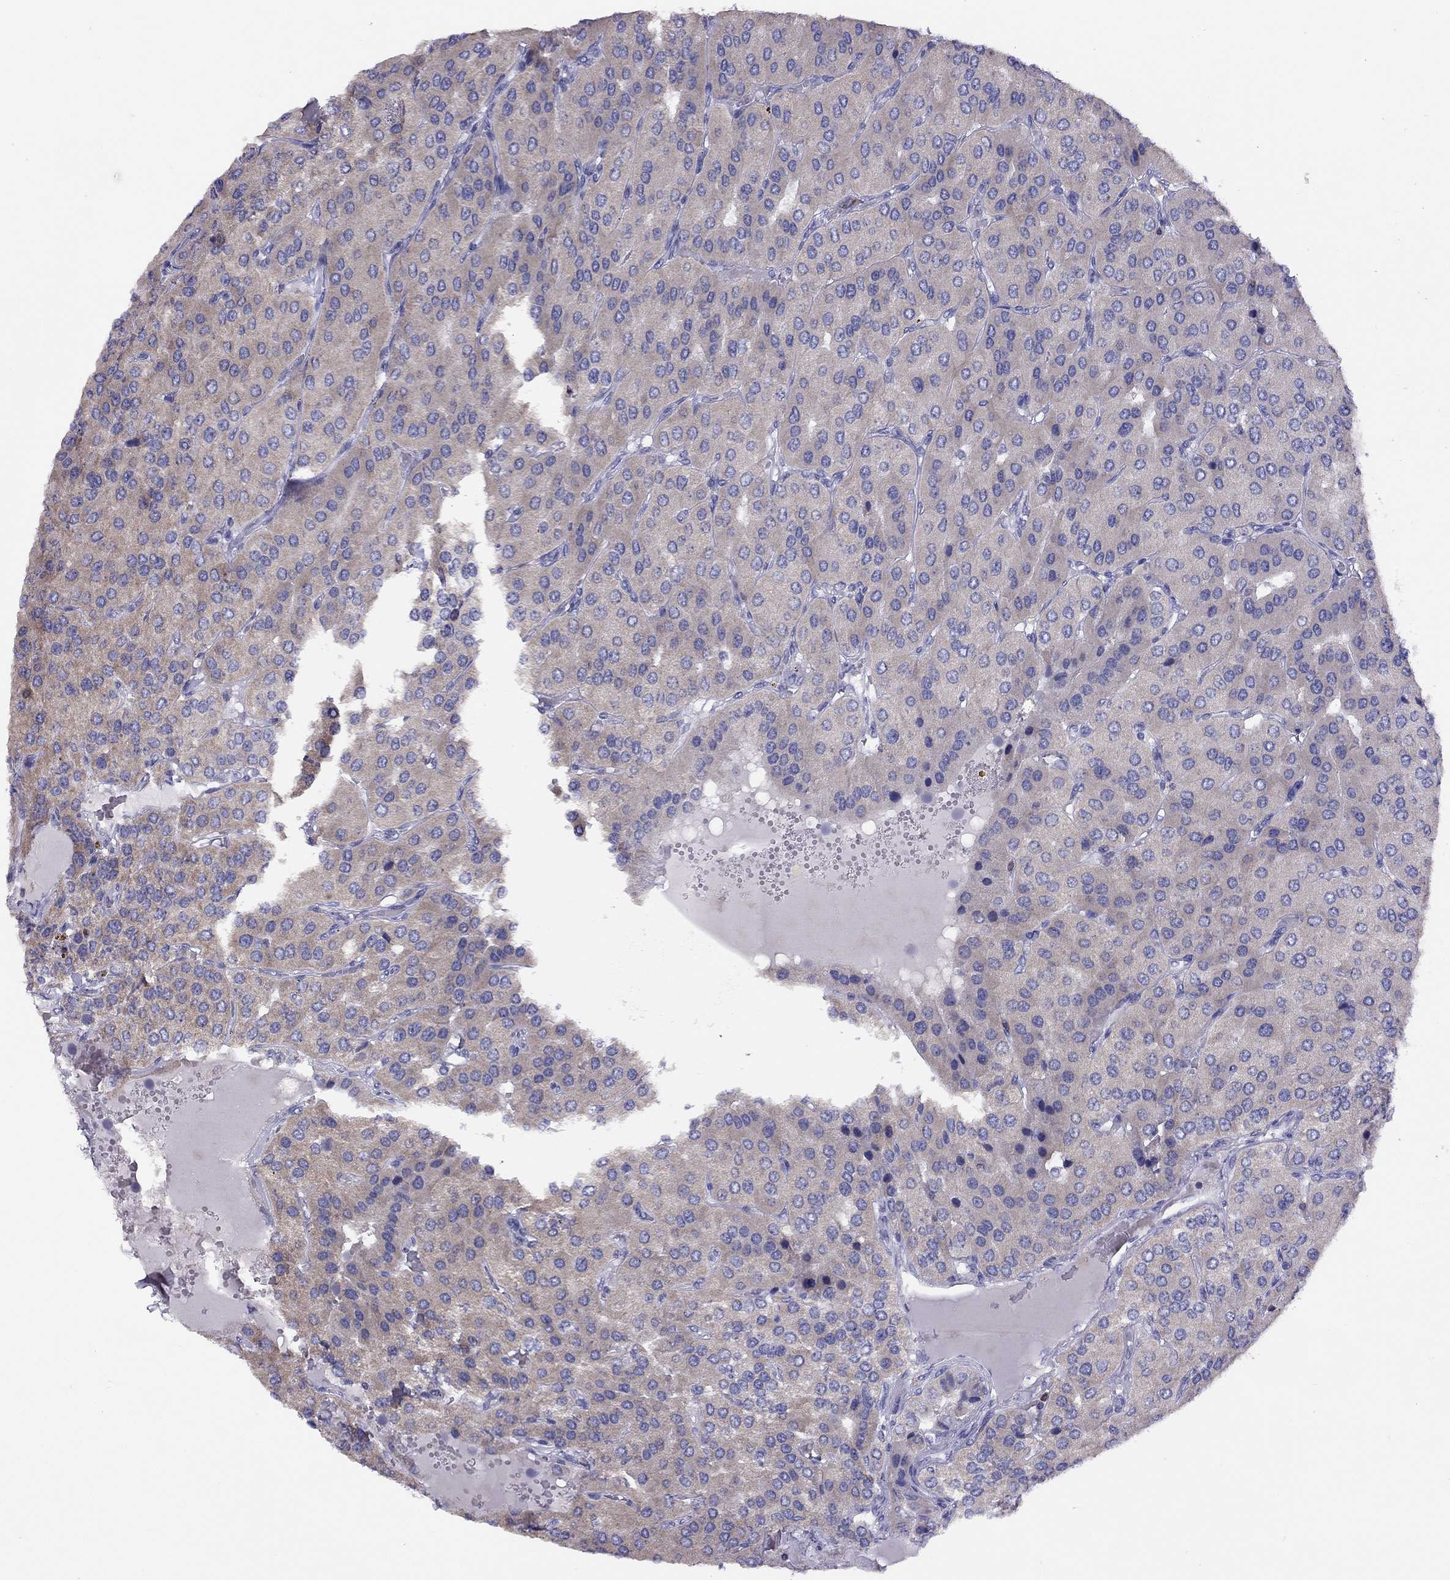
{"staining": {"intensity": "negative", "quantity": "none", "location": "none"}, "tissue": "parathyroid gland", "cell_type": "Glandular cells", "image_type": "normal", "snomed": [{"axis": "morphology", "description": "Normal tissue, NOS"}, {"axis": "morphology", "description": "Adenoma, NOS"}, {"axis": "topography", "description": "Parathyroid gland"}], "caption": "High magnification brightfield microscopy of benign parathyroid gland stained with DAB (3,3'-diaminobenzidine) (brown) and counterstained with hematoxylin (blue): glandular cells show no significant staining.", "gene": "CITED1", "patient": {"sex": "female", "age": 86}}